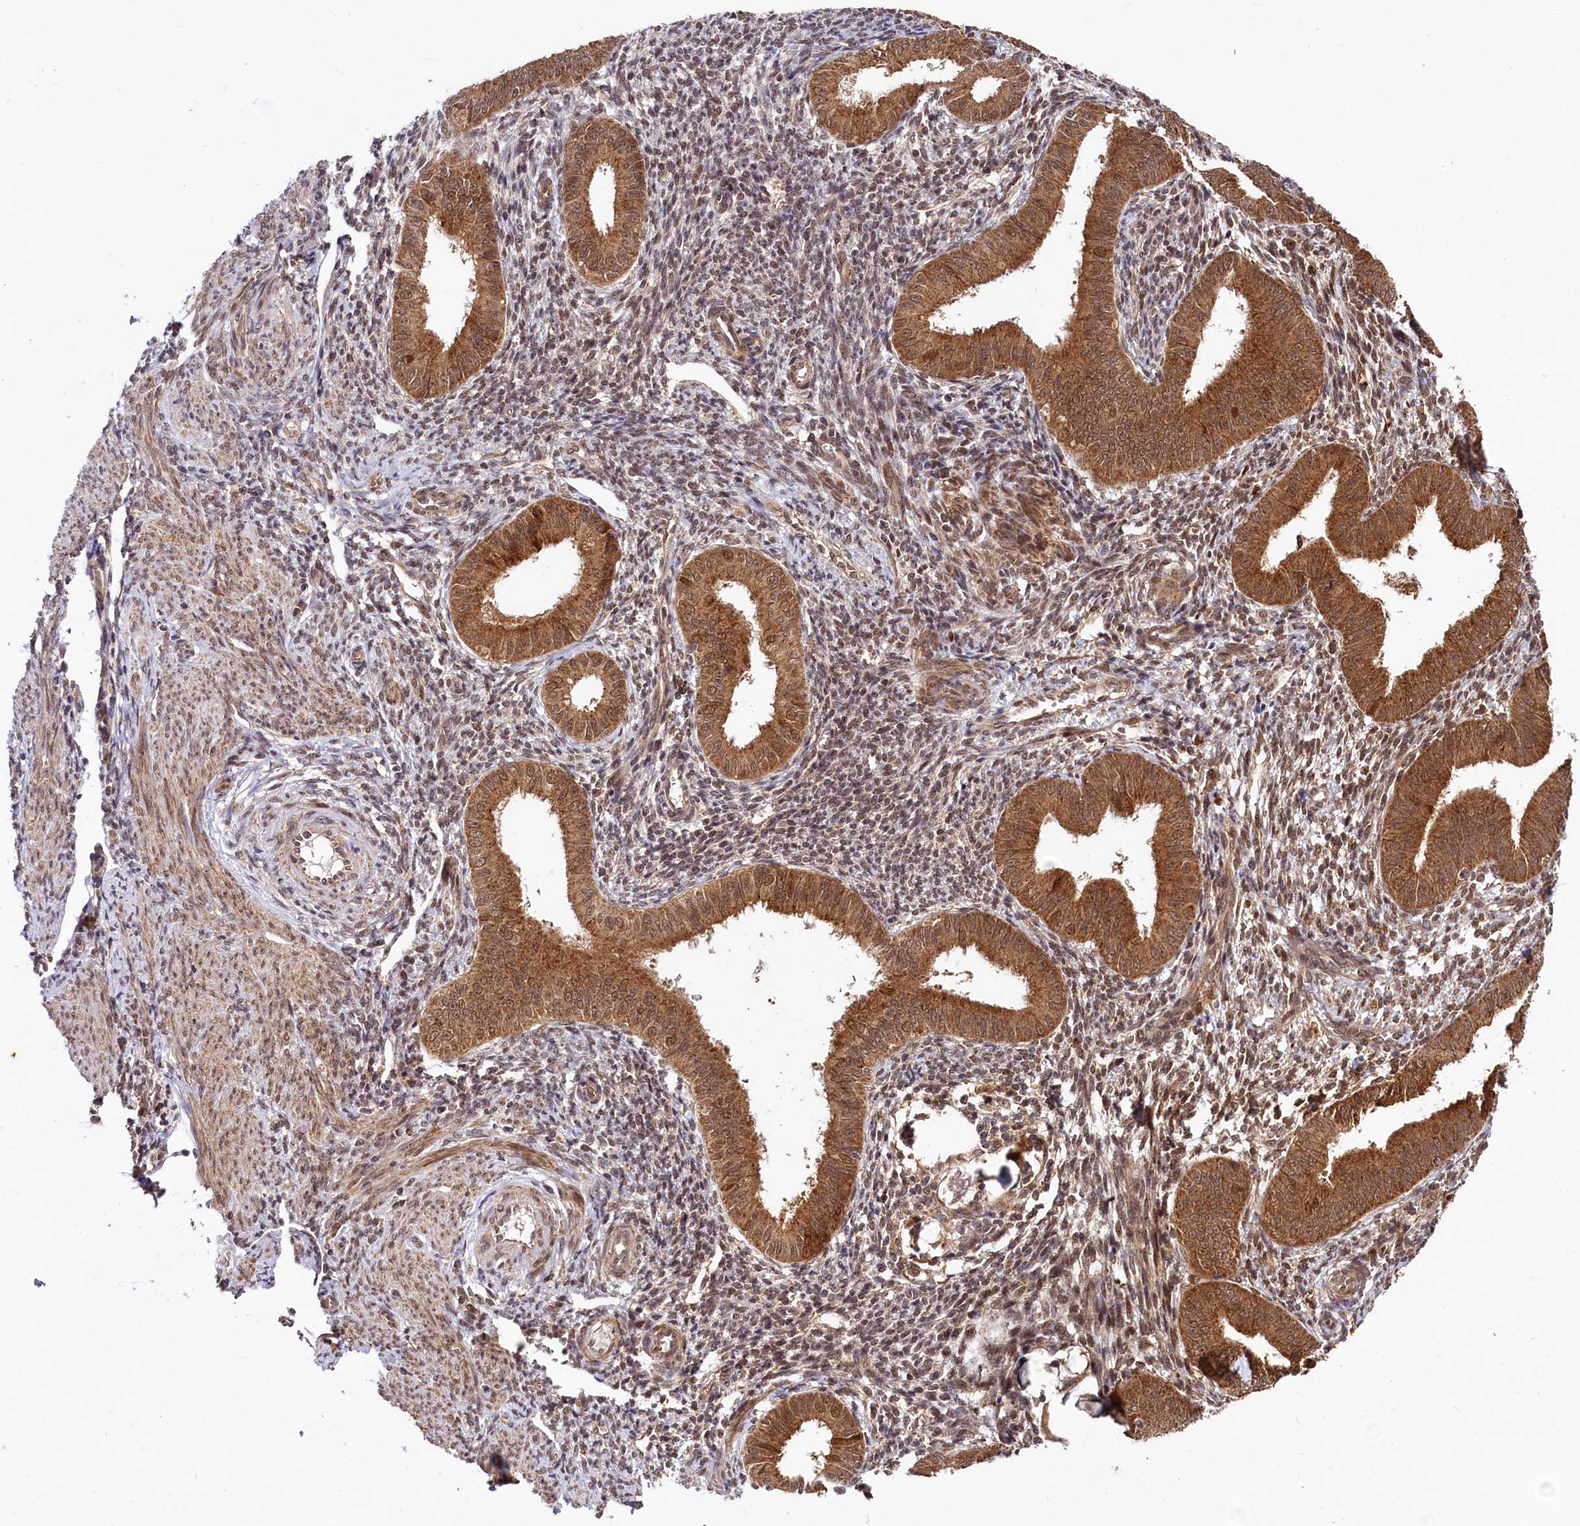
{"staining": {"intensity": "moderate", "quantity": ">75%", "location": "nuclear"}, "tissue": "endometrium", "cell_type": "Cells in endometrial stroma", "image_type": "normal", "snomed": [{"axis": "morphology", "description": "Normal tissue, NOS"}, {"axis": "topography", "description": "Uterus"}, {"axis": "topography", "description": "Endometrium"}], "caption": "A micrograph of human endometrium stained for a protein exhibits moderate nuclear brown staining in cells in endometrial stroma. (IHC, brightfield microscopy, high magnification).", "gene": "UBE3A", "patient": {"sex": "female", "age": 48}}